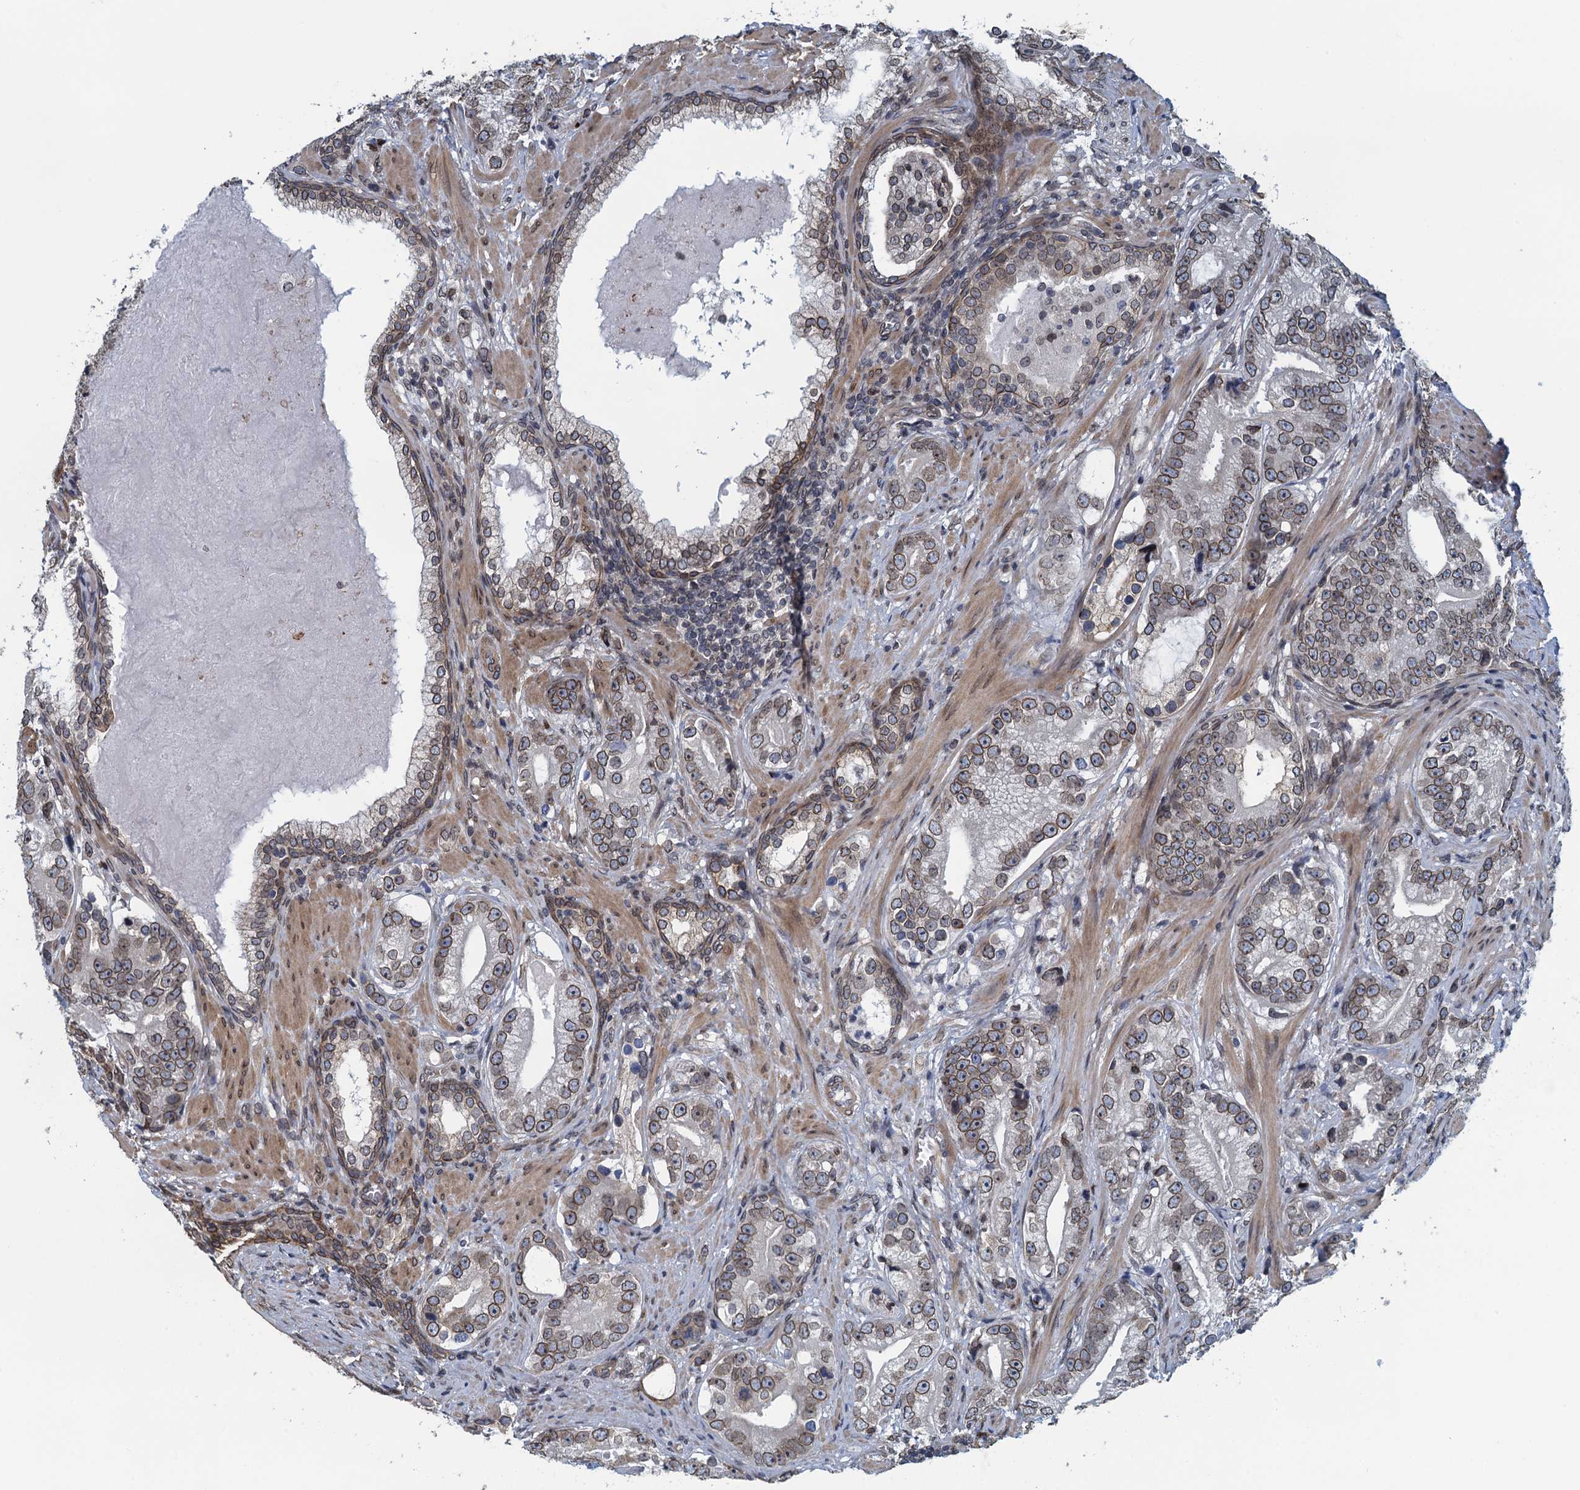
{"staining": {"intensity": "moderate", "quantity": ">75%", "location": "cytoplasmic/membranous,nuclear"}, "tissue": "prostate cancer", "cell_type": "Tumor cells", "image_type": "cancer", "snomed": [{"axis": "morphology", "description": "Adenocarcinoma, High grade"}, {"axis": "topography", "description": "Prostate"}], "caption": "Brown immunohistochemical staining in human high-grade adenocarcinoma (prostate) reveals moderate cytoplasmic/membranous and nuclear positivity in about >75% of tumor cells. Nuclei are stained in blue.", "gene": "CCDC34", "patient": {"sex": "male", "age": 75}}